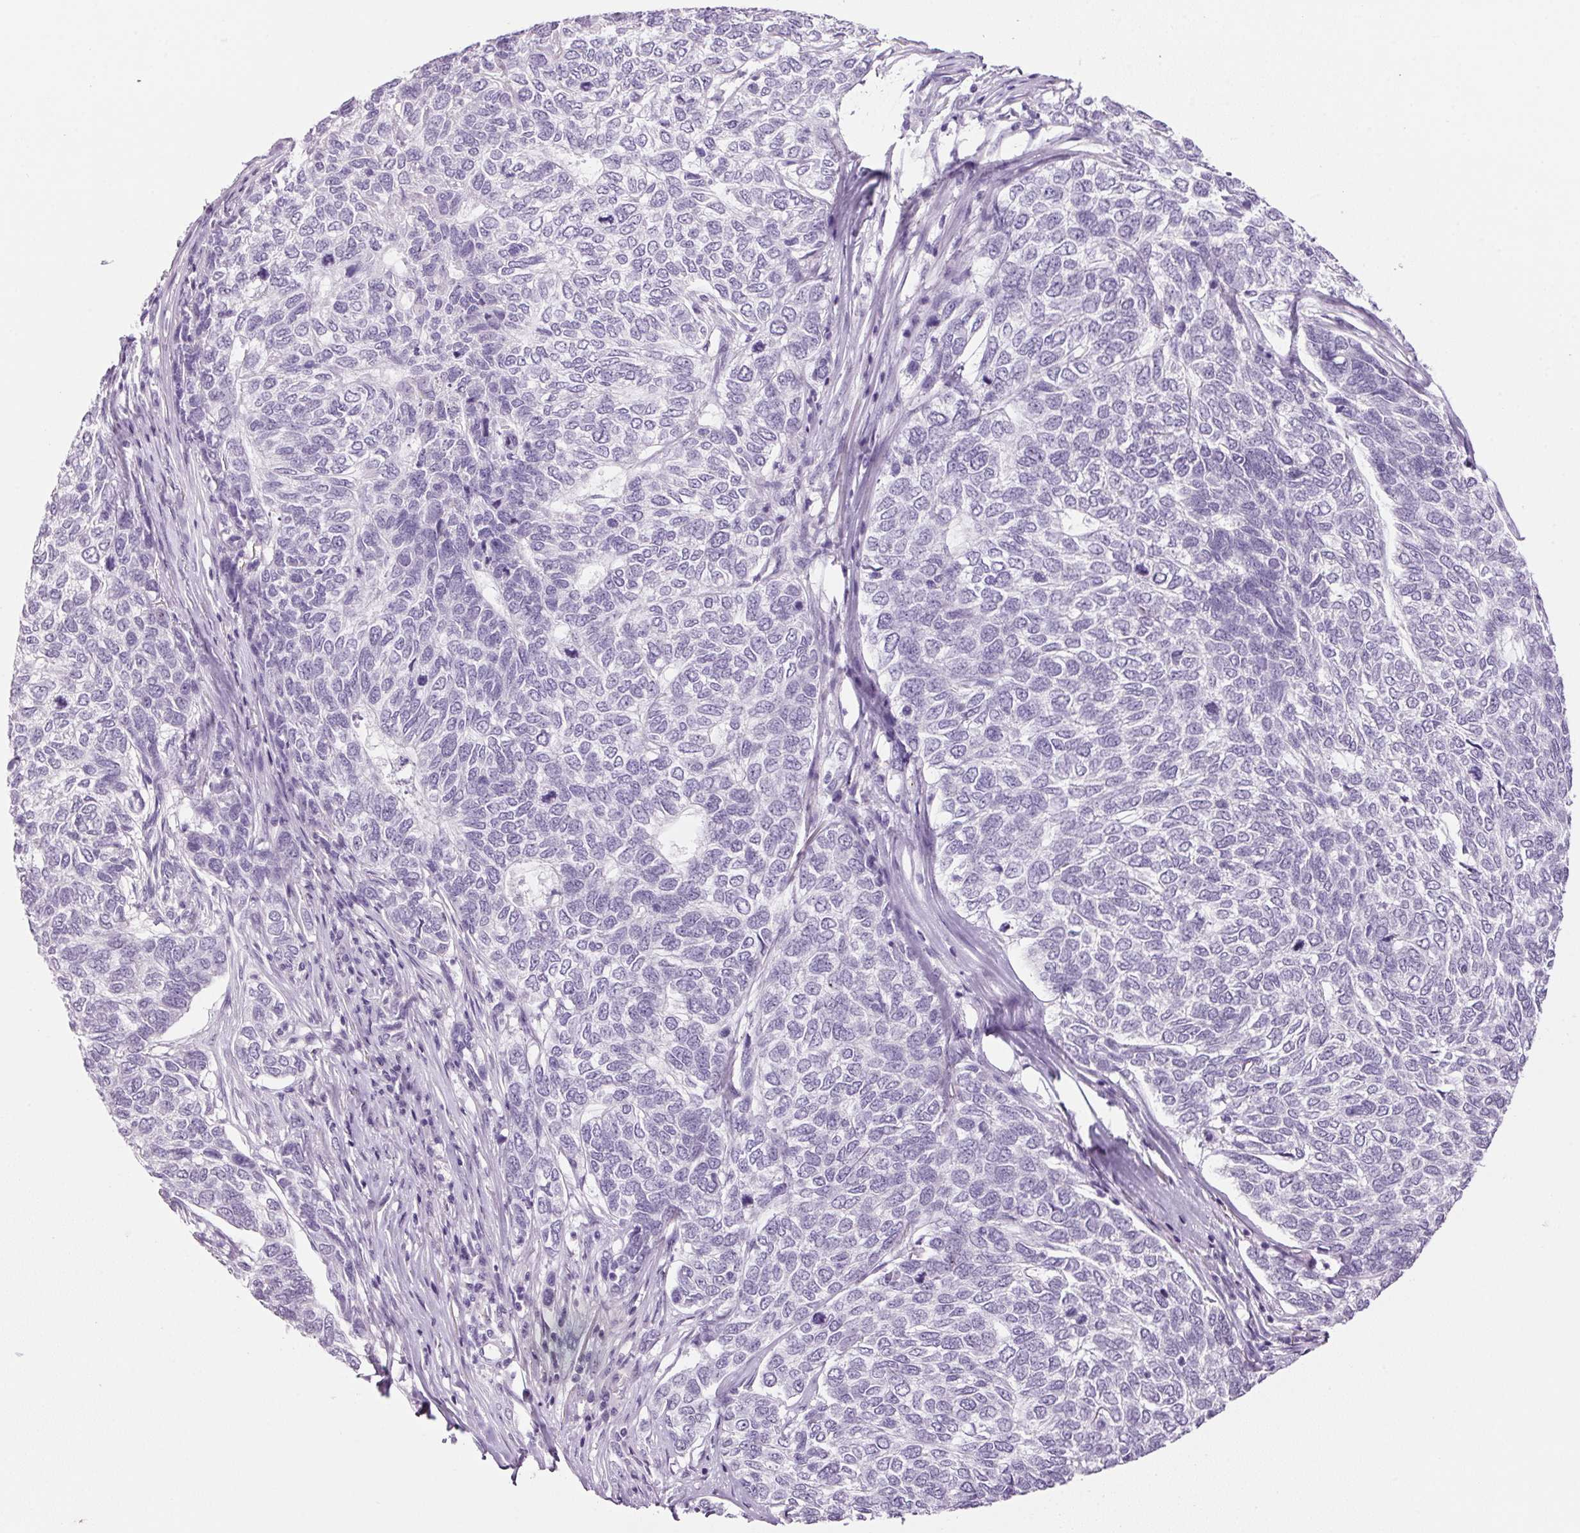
{"staining": {"intensity": "negative", "quantity": "none", "location": "none"}, "tissue": "skin cancer", "cell_type": "Tumor cells", "image_type": "cancer", "snomed": [{"axis": "morphology", "description": "Basal cell carcinoma"}, {"axis": "topography", "description": "Skin"}], "caption": "Immunohistochemistry of skin cancer exhibits no expression in tumor cells.", "gene": "PPP1R1A", "patient": {"sex": "female", "age": 65}}